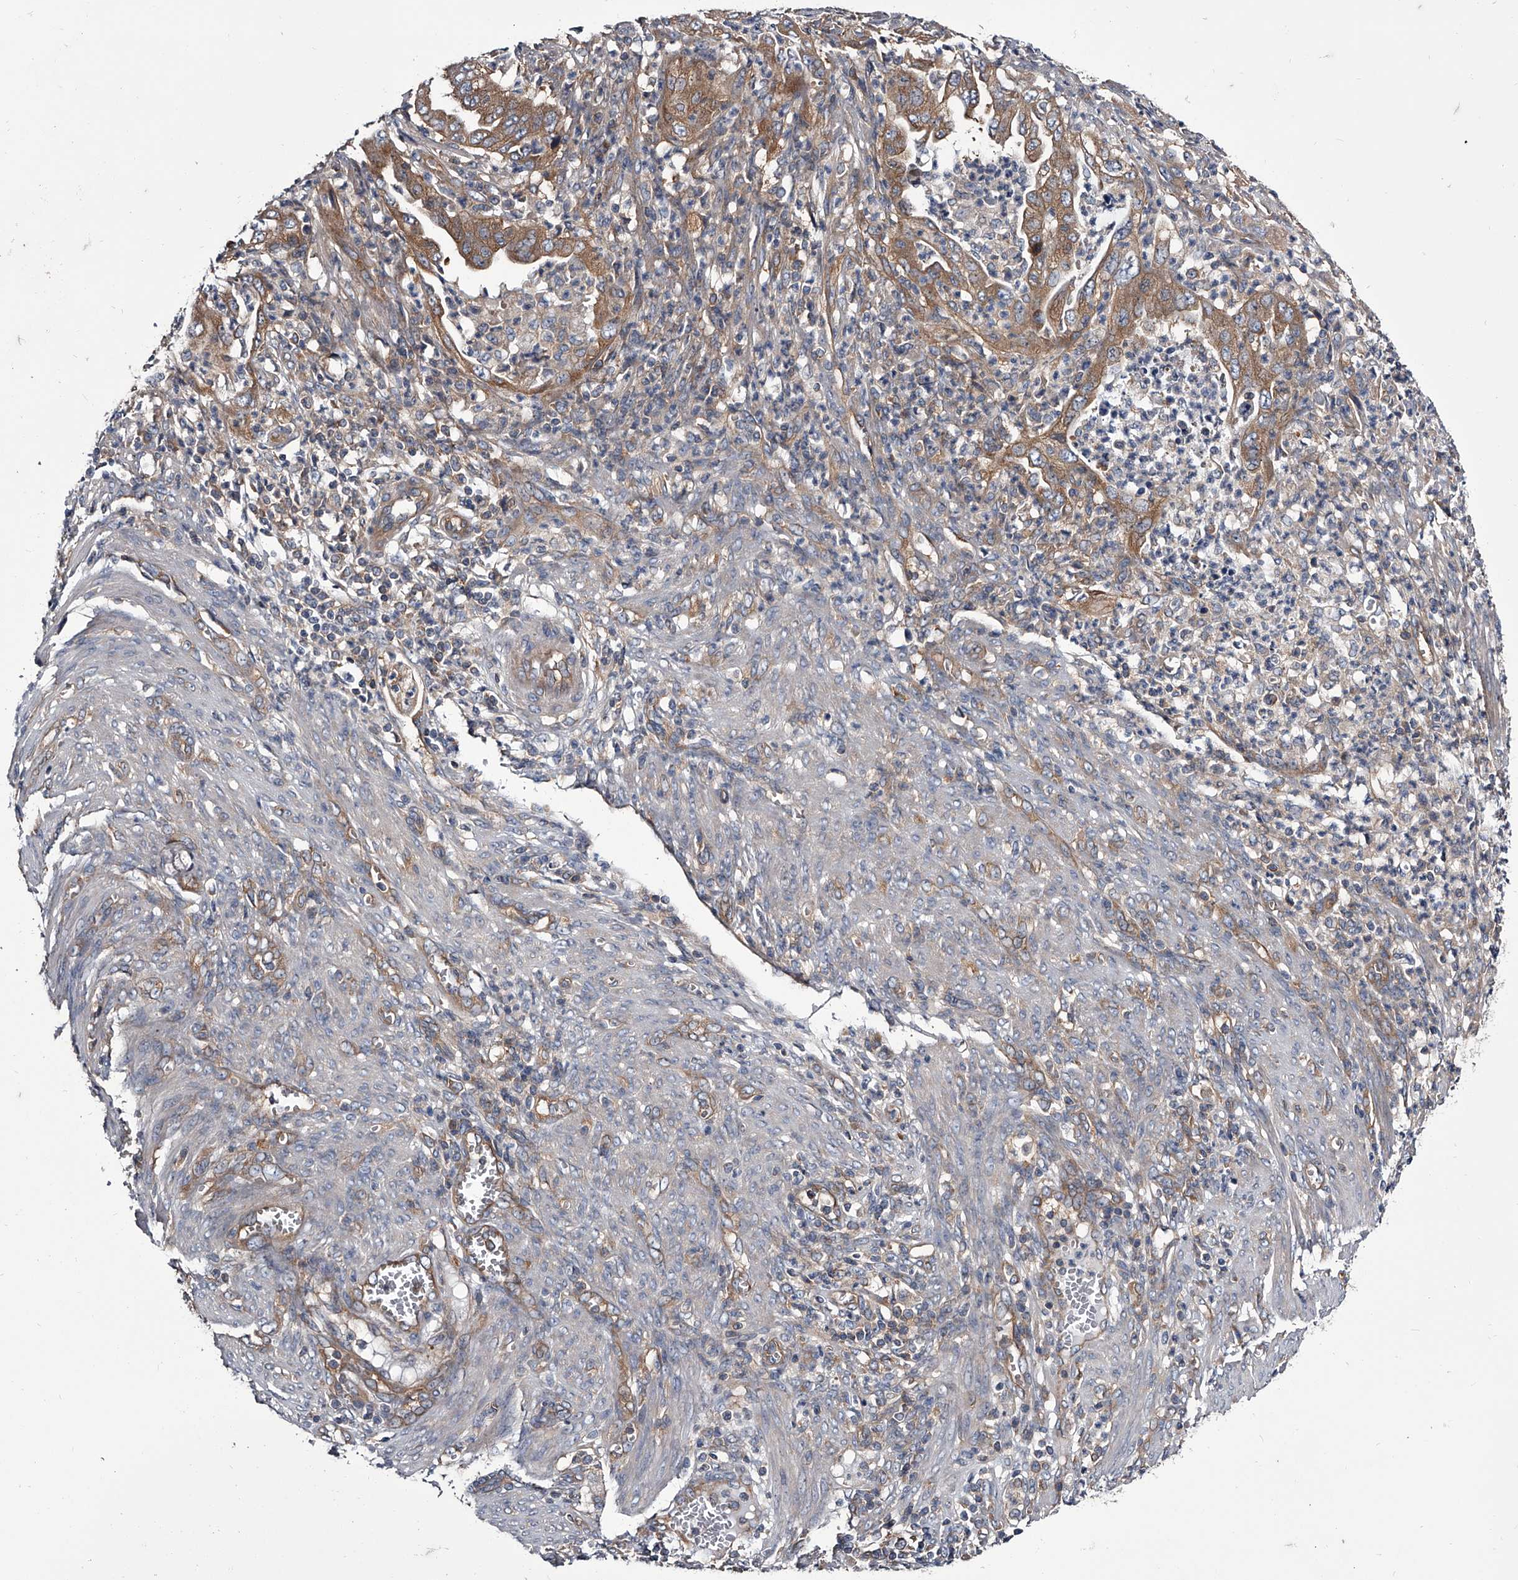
{"staining": {"intensity": "moderate", "quantity": ">75%", "location": "cytoplasmic/membranous"}, "tissue": "endometrial cancer", "cell_type": "Tumor cells", "image_type": "cancer", "snomed": [{"axis": "morphology", "description": "Adenocarcinoma, NOS"}, {"axis": "topography", "description": "Endometrium"}], "caption": "The image shows immunohistochemical staining of adenocarcinoma (endometrial). There is moderate cytoplasmic/membranous positivity is seen in about >75% of tumor cells.", "gene": "GAPVD1", "patient": {"sex": "female", "age": 51}}